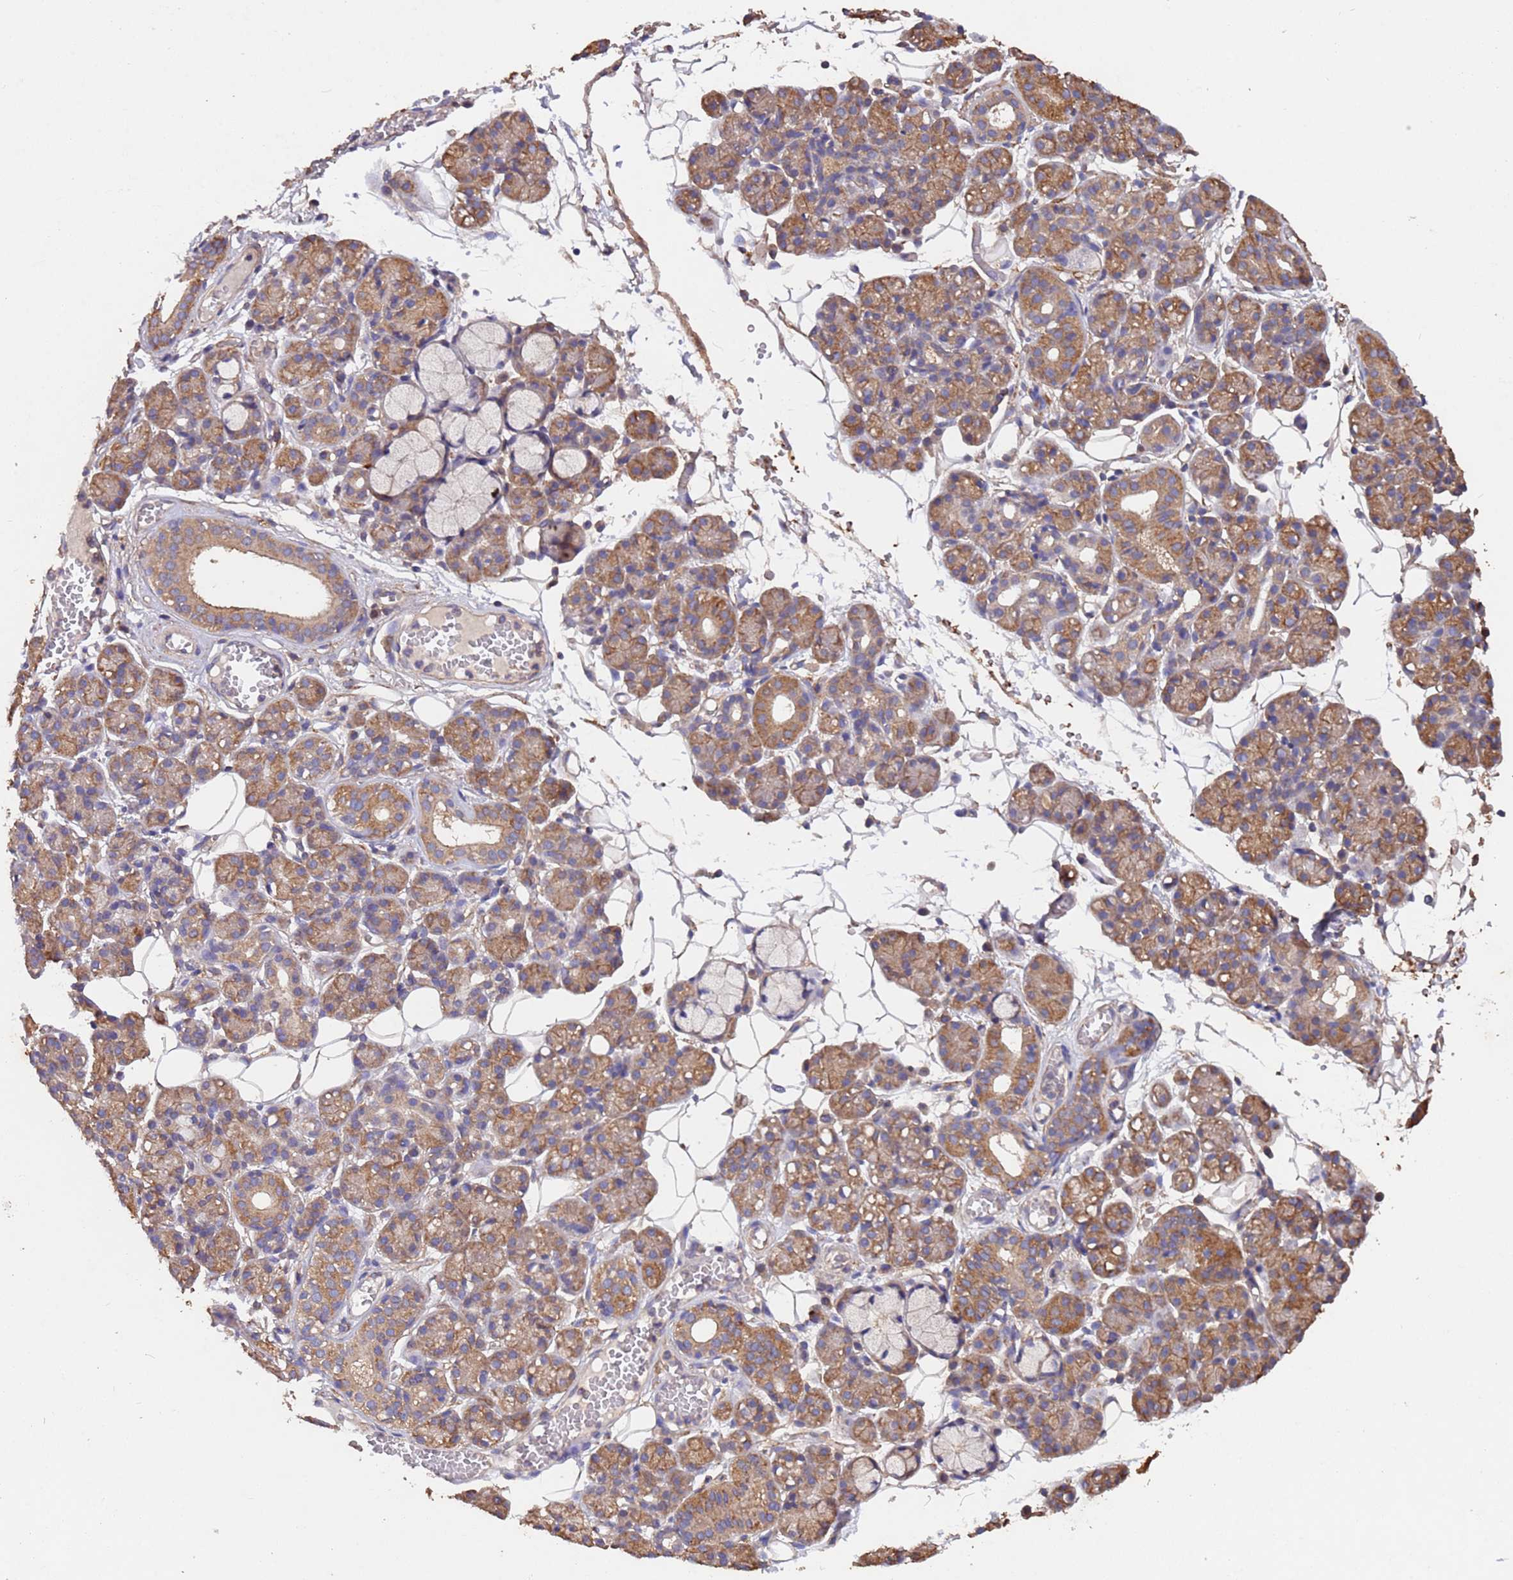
{"staining": {"intensity": "moderate", "quantity": "25%-75%", "location": "cytoplasmic/membranous"}, "tissue": "salivary gland", "cell_type": "Glandular cells", "image_type": "normal", "snomed": [{"axis": "morphology", "description": "Normal tissue, NOS"}, {"axis": "topography", "description": "Salivary gland"}], "caption": "Brown immunohistochemical staining in benign human salivary gland displays moderate cytoplasmic/membranous positivity in approximately 25%-75% of glandular cells.", "gene": "MTX3", "patient": {"sex": "male", "age": 63}}